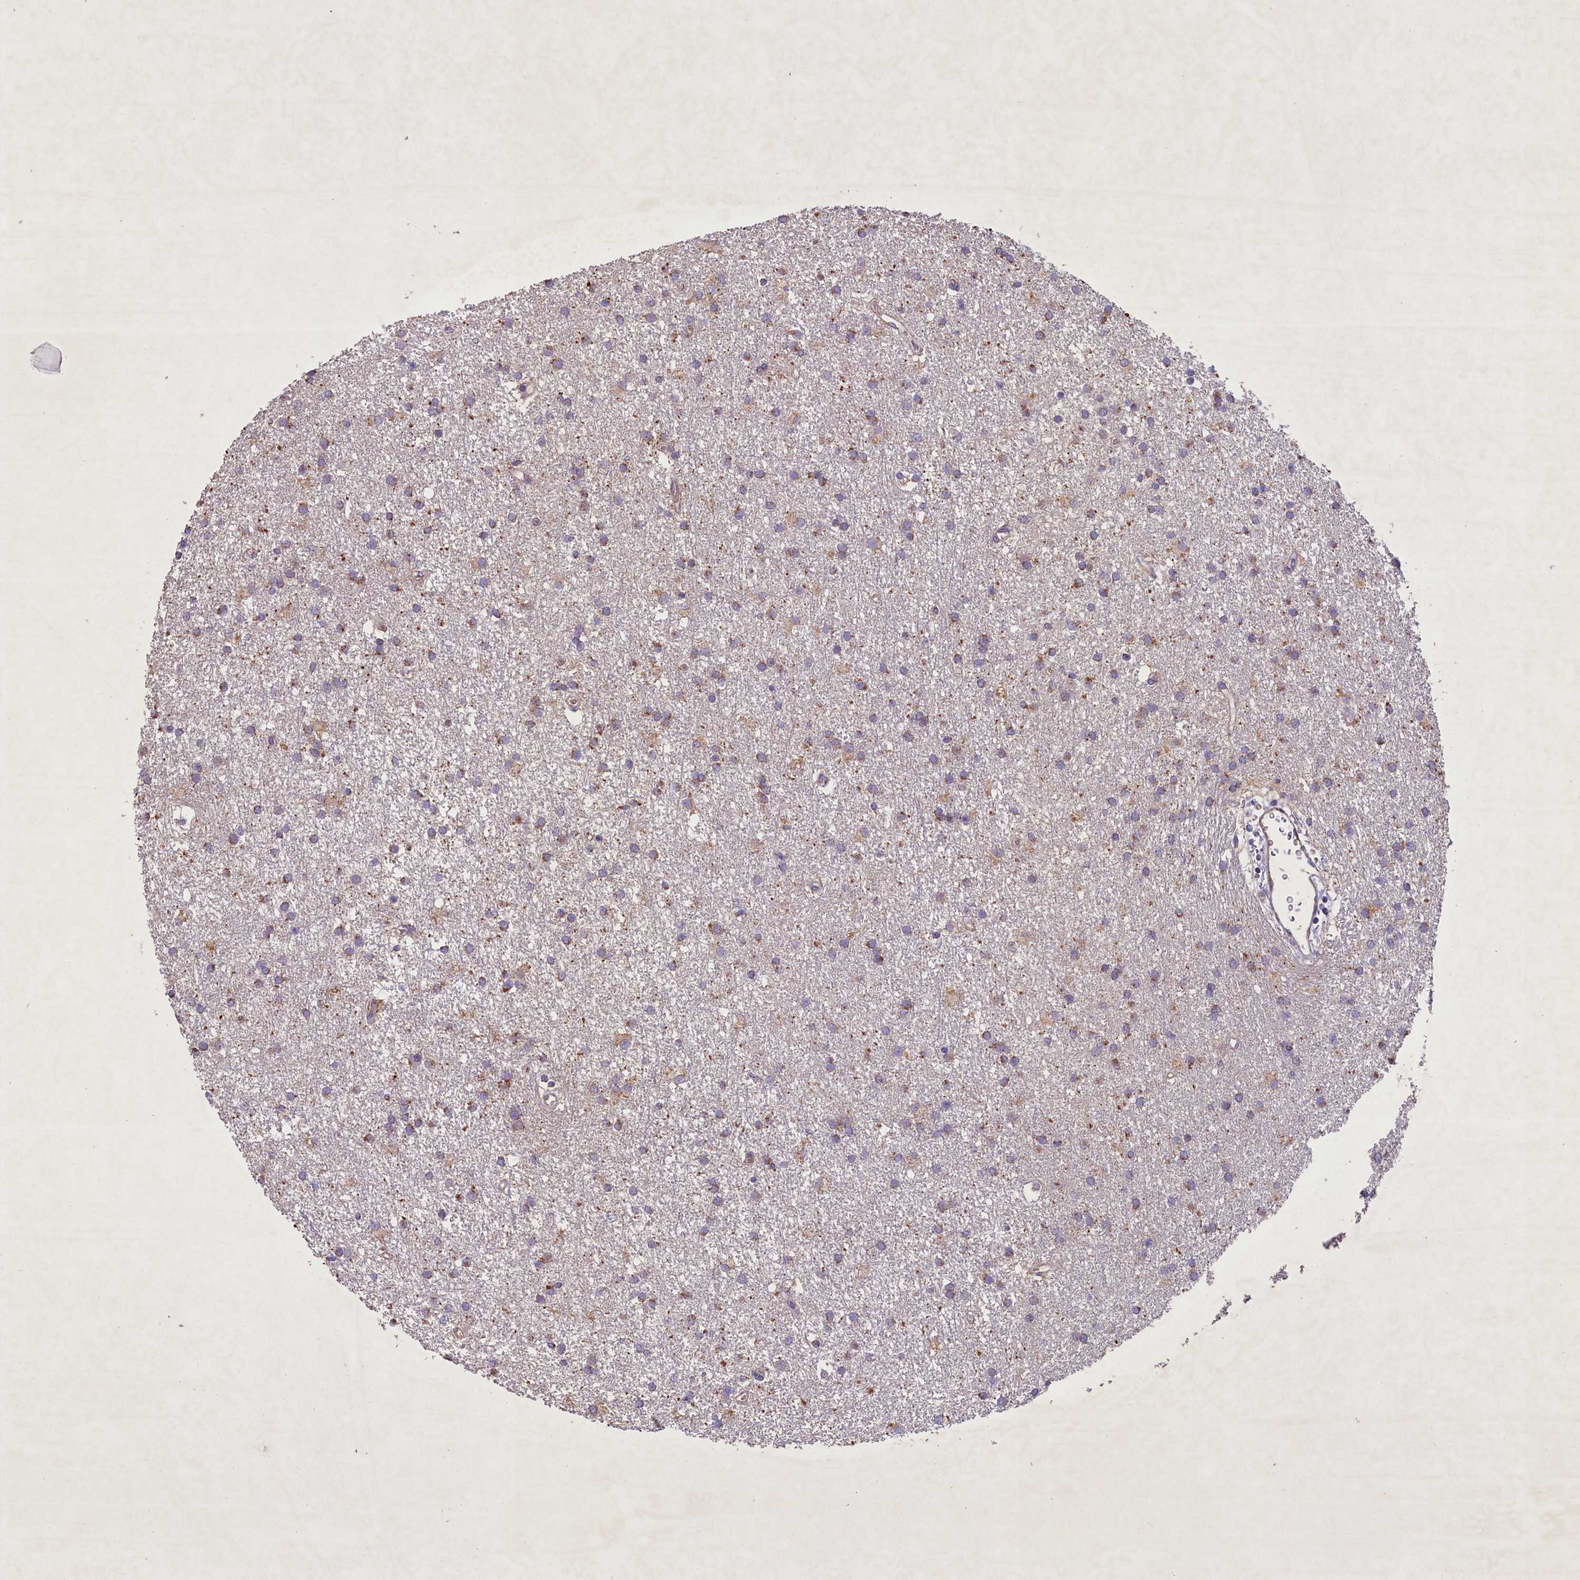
{"staining": {"intensity": "weak", "quantity": "25%-75%", "location": "cytoplasmic/membranous"}, "tissue": "glioma", "cell_type": "Tumor cells", "image_type": "cancer", "snomed": [{"axis": "morphology", "description": "Glioma, malignant, High grade"}, {"axis": "topography", "description": "Brain"}], "caption": "High-power microscopy captured an immunohistochemistry histopathology image of malignant high-grade glioma, revealing weak cytoplasmic/membranous expression in about 25%-75% of tumor cells.", "gene": "PMPCB", "patient": {"sex": "male", "age": 77}}